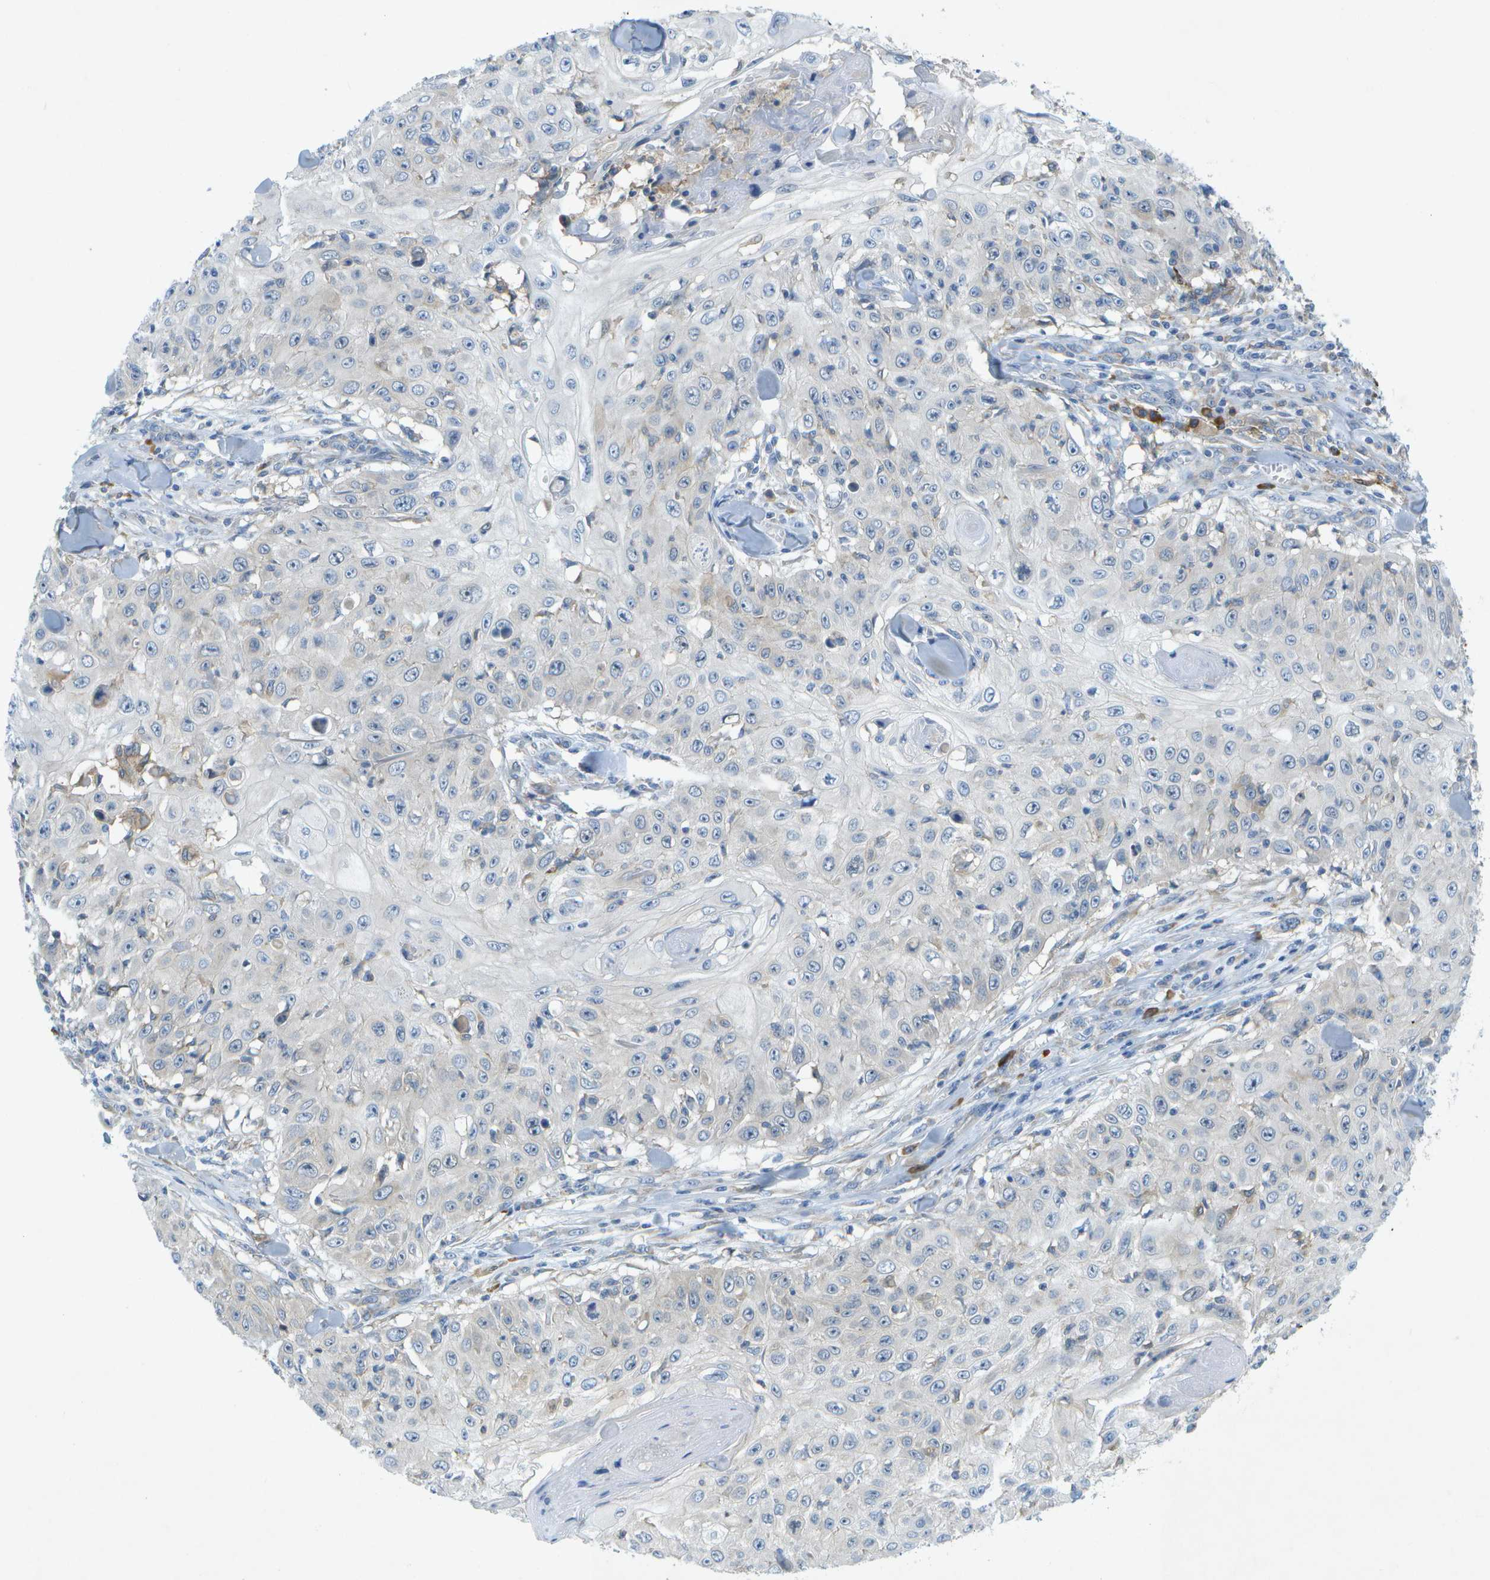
{"staining": {"intensity": "weak", "quantity": "<25%", "location": "cytoplasmic/membranous"}, "tissue": "skin cancer", "cell_type": "Tumor cells", "image_type": "cancer", "snomed": [{"axis": "morphology", "description": "Squamous cell carcinoma, NOS"}, {"axis": "topography", "description": "Skin"}], "caption": "This is an immunohistochemistry histopathology image of skin cancer (squamous cell carcinoma). There is no staining in tumor cells.", "gene": "WNK2", "patient": {"sex": "male", "age": 86}}